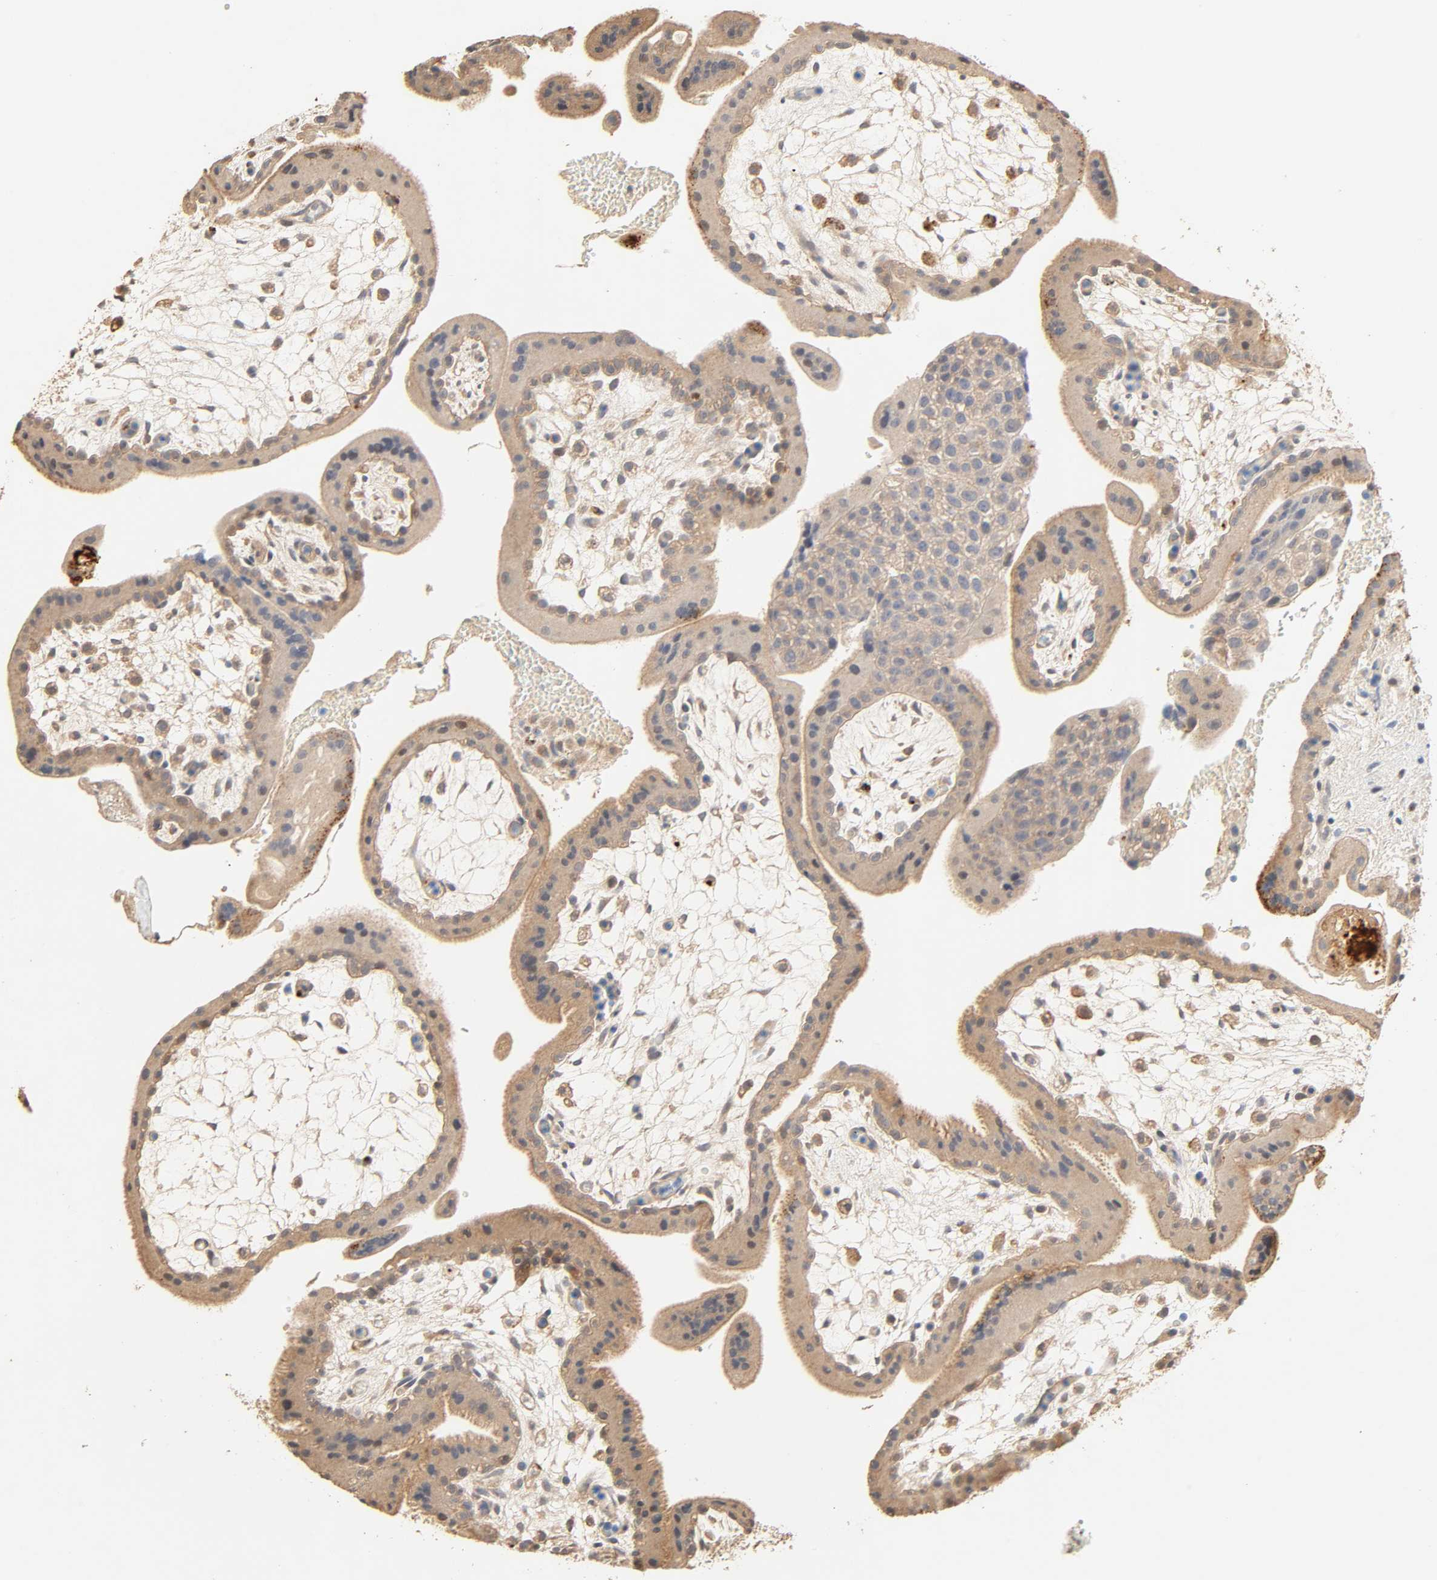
{"staining": {"intensity": "moderate", "quantity": ">75%", "location": "cytoplasmic/membranous"}, "tissue": "placenta", "cell_type": "Decidual cells", "image_type": "normal", "snomed": [{"axis": "morphology", "description": "Normal tissue, NOS"}, {"axis": "topography", "description": "Placenta"}], "caption": "Human placenta stained with a protein marker displays moderate staining in decidual cells.", "gene": "MAPK6", "patient": {"sex": "female", "age": 35}}